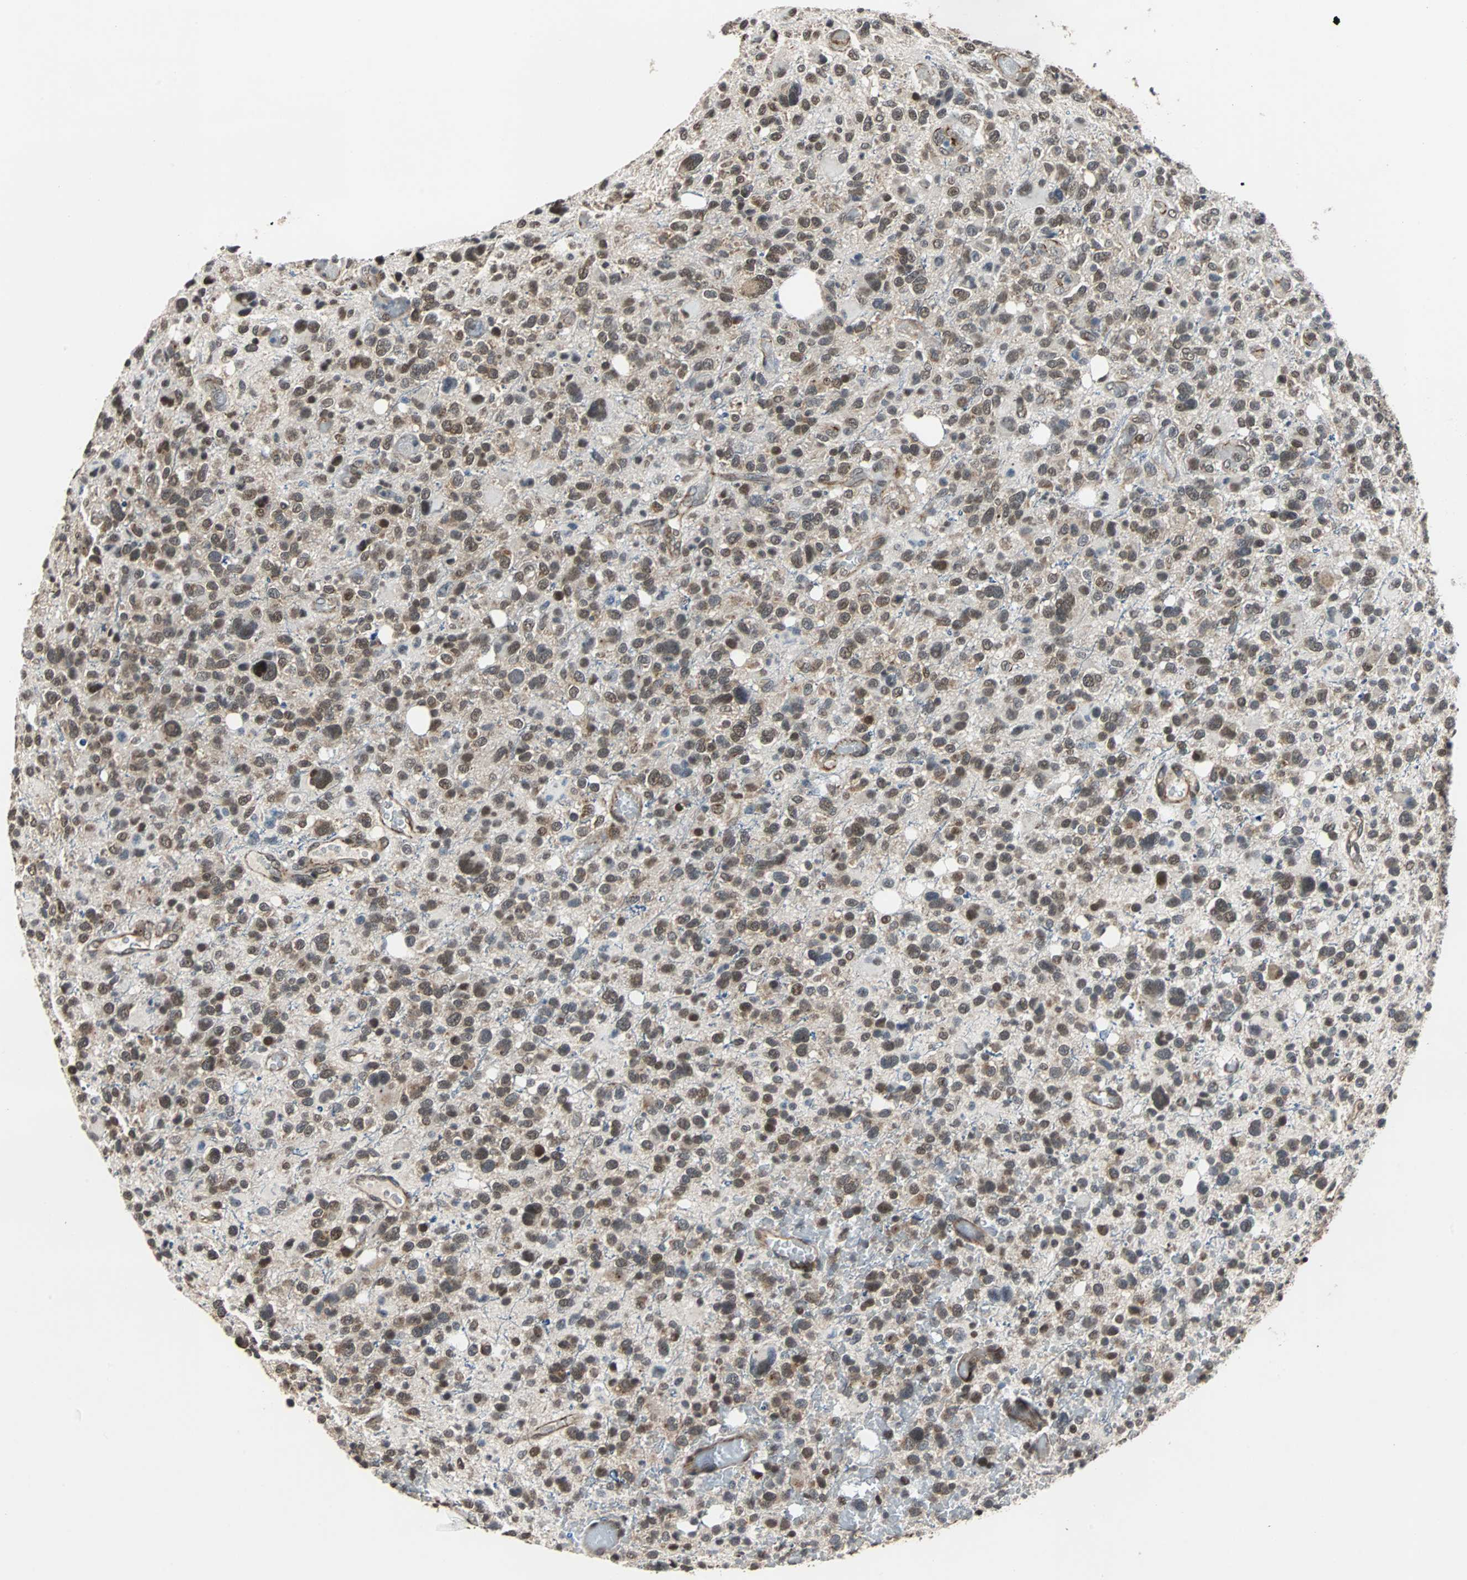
{"staining": {"intensity": "moderate", "quantity": ">75%", "location": "cytoplasmic/membranous"}, "tissue": "glioma", "cell_type": "Tumor cells", "image_type": "cancer", "snomed": [{"axis": "morphology", "description": "Glioma, malignant, High grade"}, {"axis": "topography", "description": "Brain"}], "caption": "This micrograph displays glioma stained with IHC to label a protein in brown. The cytoplasmic/membranous of tumor cells show moderate positivity for the protein. Nuclei are counter-stained blue.", "gene": "LSR", "patient": {"sex": "male", "age": 48}}